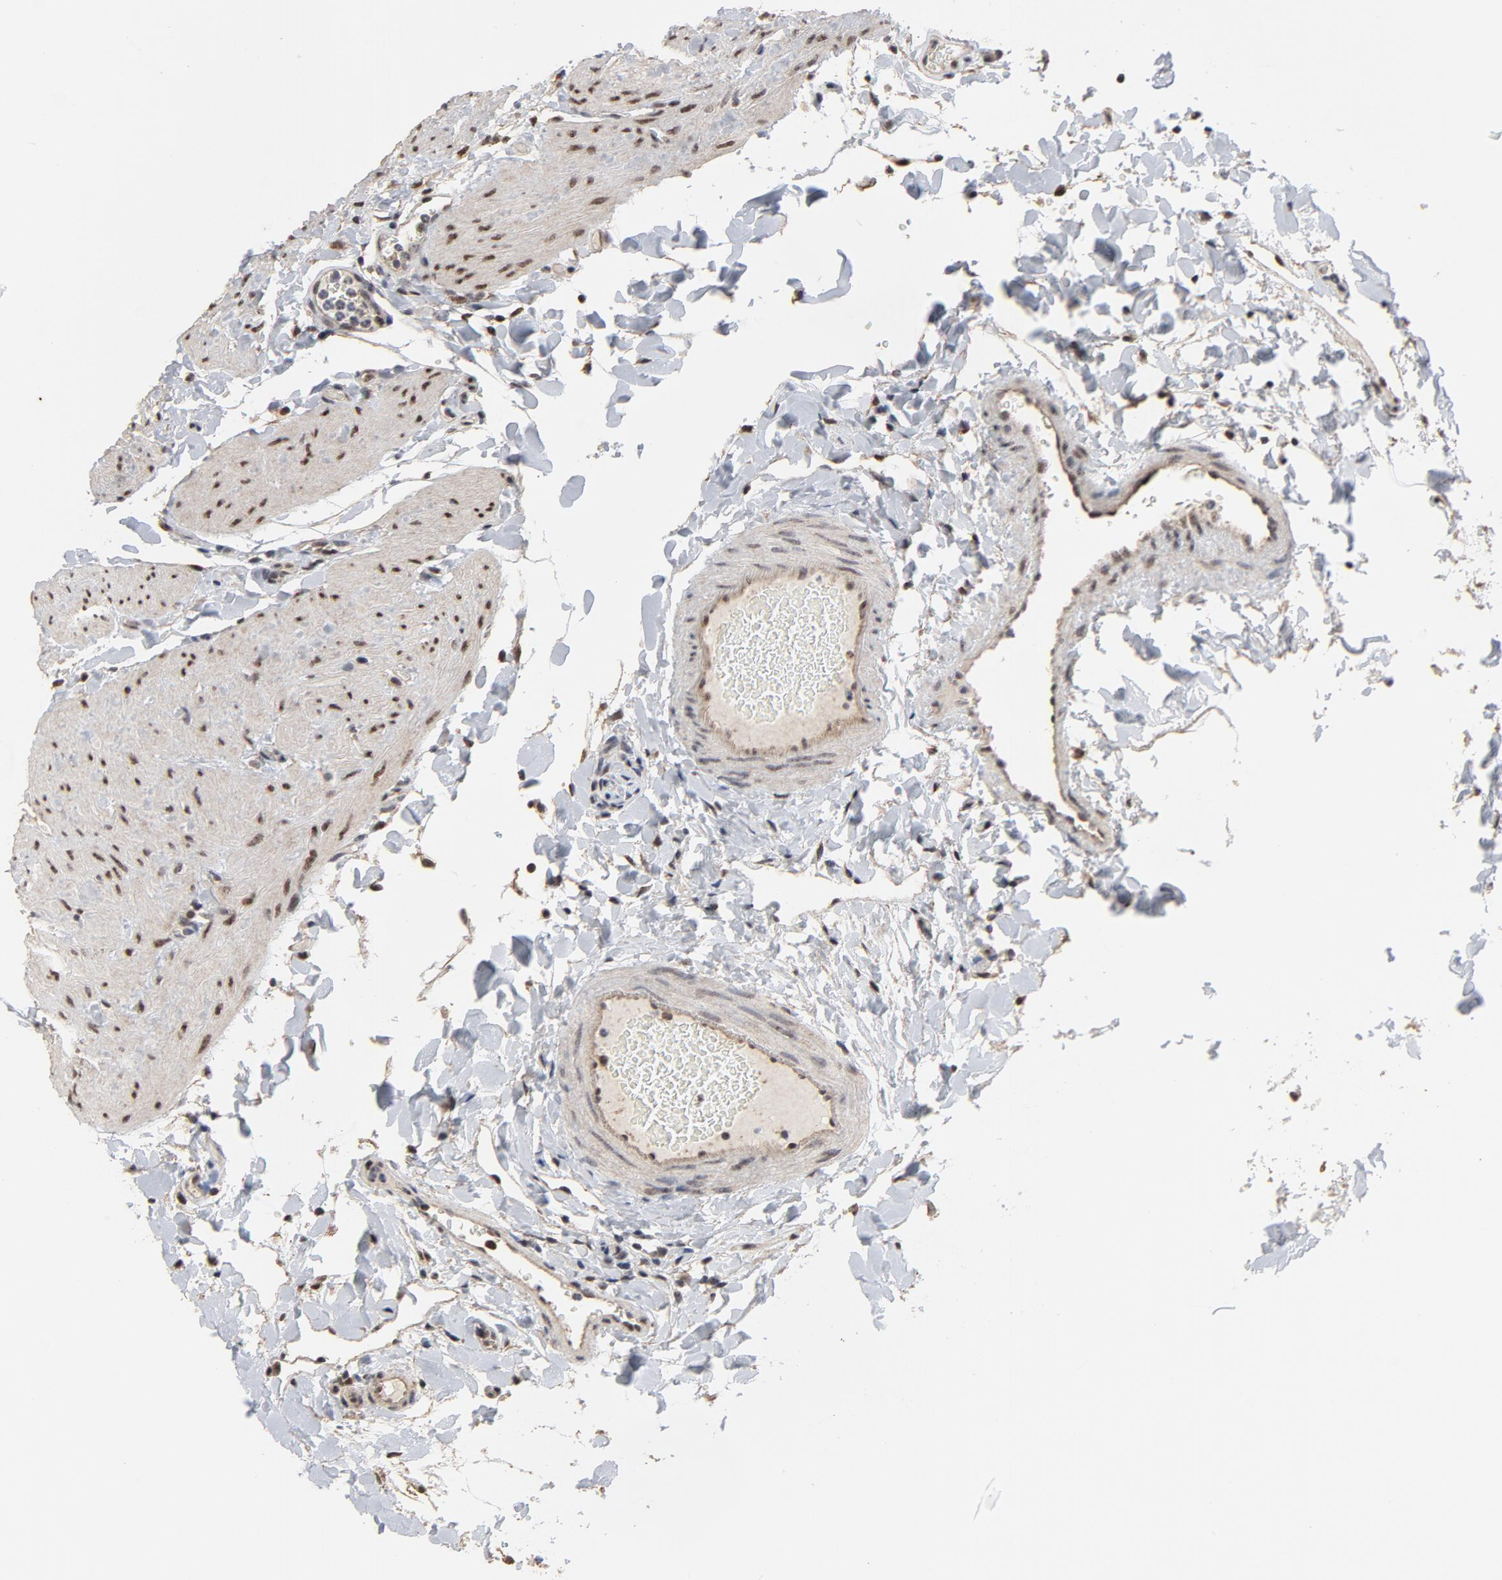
{"staining": {"intensity": "strong", "quantity": ">75%", "location": "cytoplasmic/membranous,nuclear"}, "tissue": "gallbladder", "cell_type": "Glandular cells", "image_type": "normal", "snomed": [{"axis": "morphology", "description": "Normal tissue, NOS"}, {"axis": "topography", "description": "Gallbladder"}], "caption": "IHC staining of normal gallbladder, which reveals high levels of strong cytoplasmic/membranous,nuclear positivity in approximately >75% of glandular cells indicating strong cytoplasmic/membranous,nuclear protein staining. The staining was performed using DAB (3,3'-diaminobenzidine) (brown) for protein detection and nuclei were counterstained in hematoxylin (blue).", "gene": "TP53RK", "patient": {"sex": "female", "age": 24}}